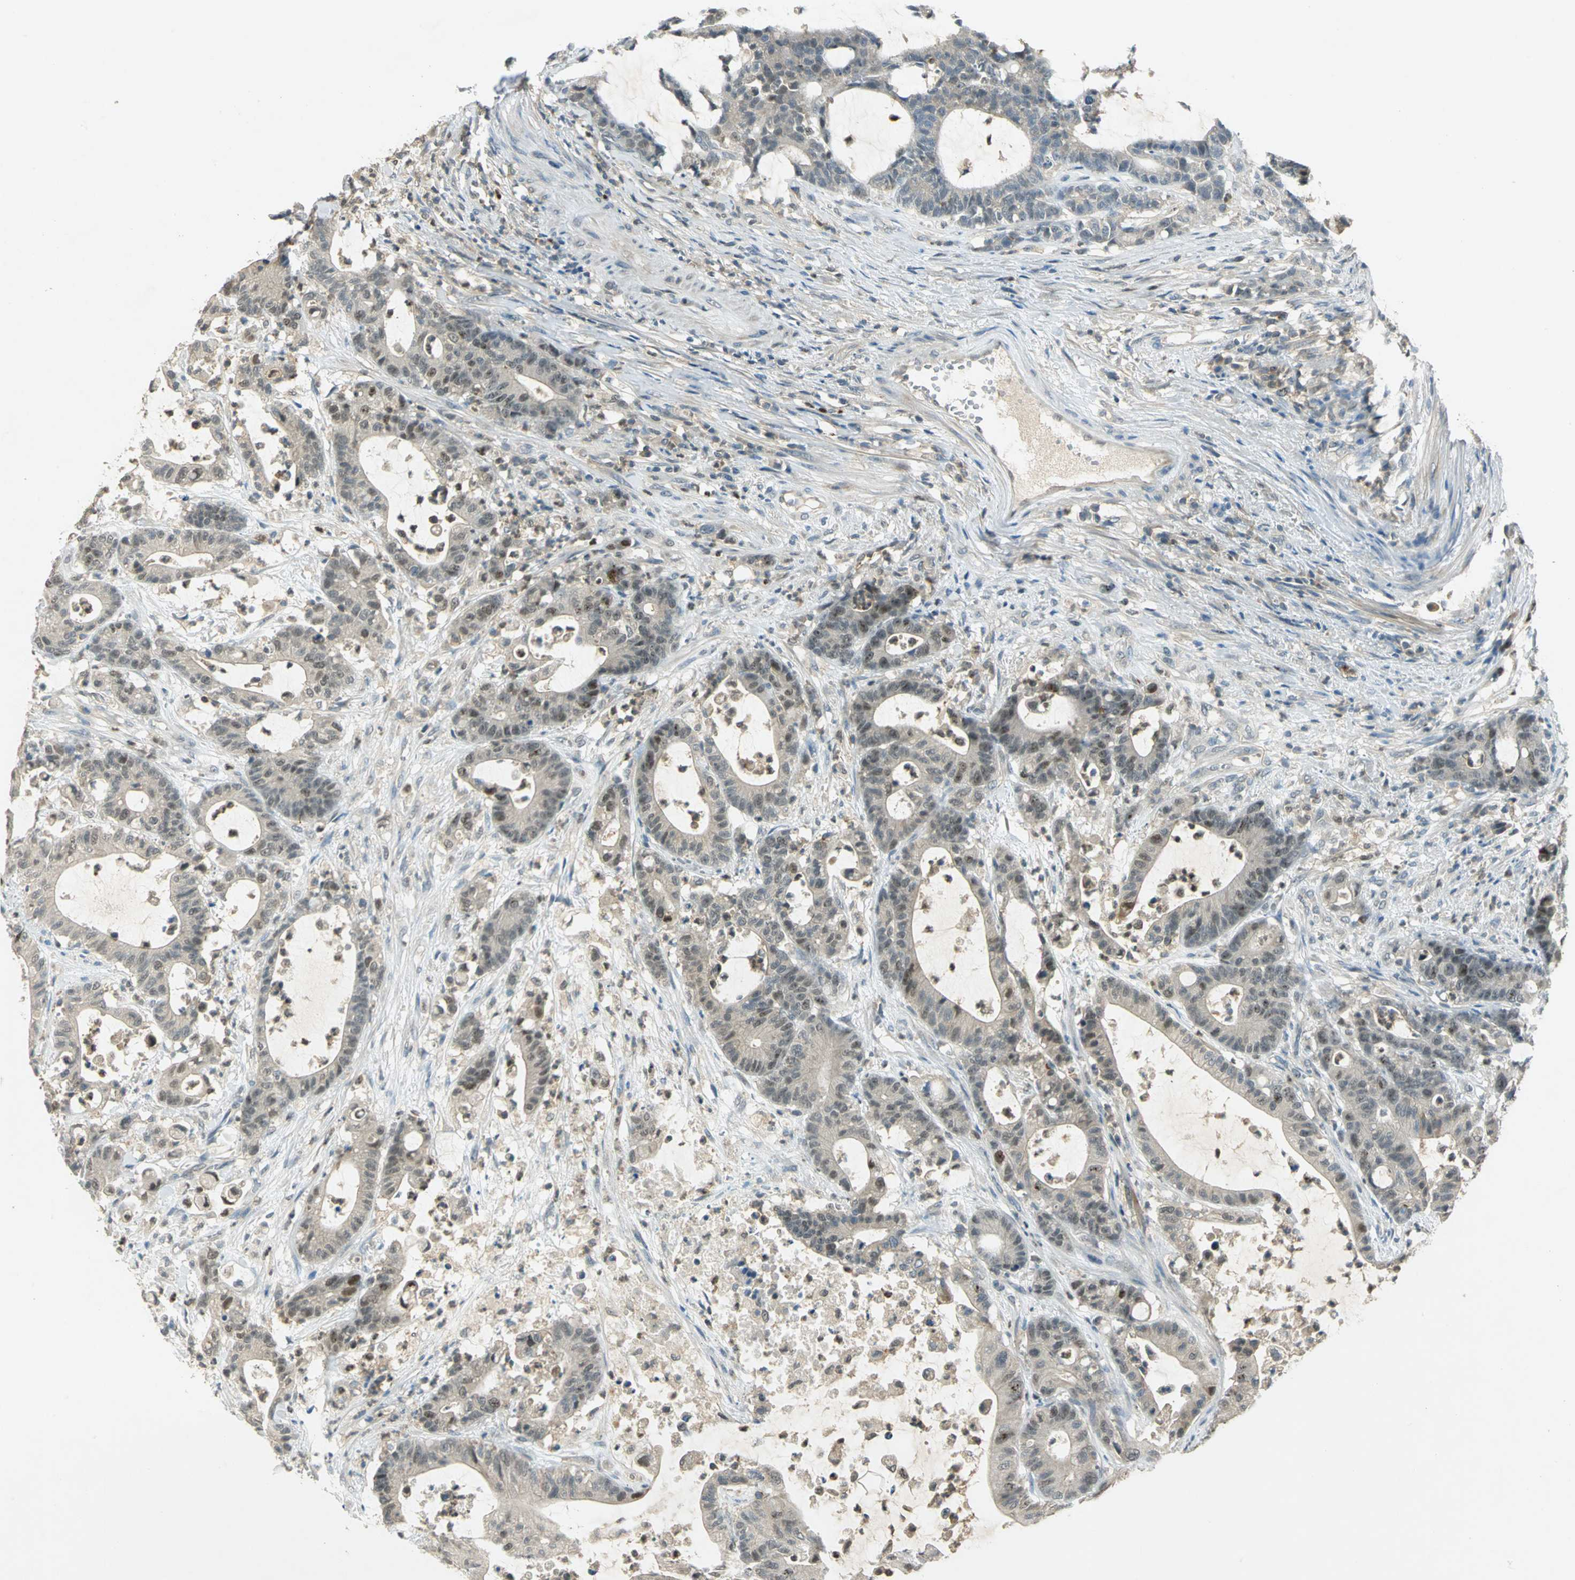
{"staining": {"intensity": "moderate", "quantity": "25%-75%", "location": "nuclear"}, "tissue": "colorectal cancer", "cell_type": "Tumor cells", "image_type": "cancer", "snomed": [{"axis": "morphology", "description": "Adenocarcinoma, NOS"}, {"axis": "topography", "description": "Colon"}], "caption": "A high-resolution micrograph shows IHC staining of colorectal cancer (adenocarcinoma), which reveals moderate nuclear positivity in approximately 25%-75% of tumor cells.", "gene": "BIRC2", "patient": {"sex": "female", "age": 84}}